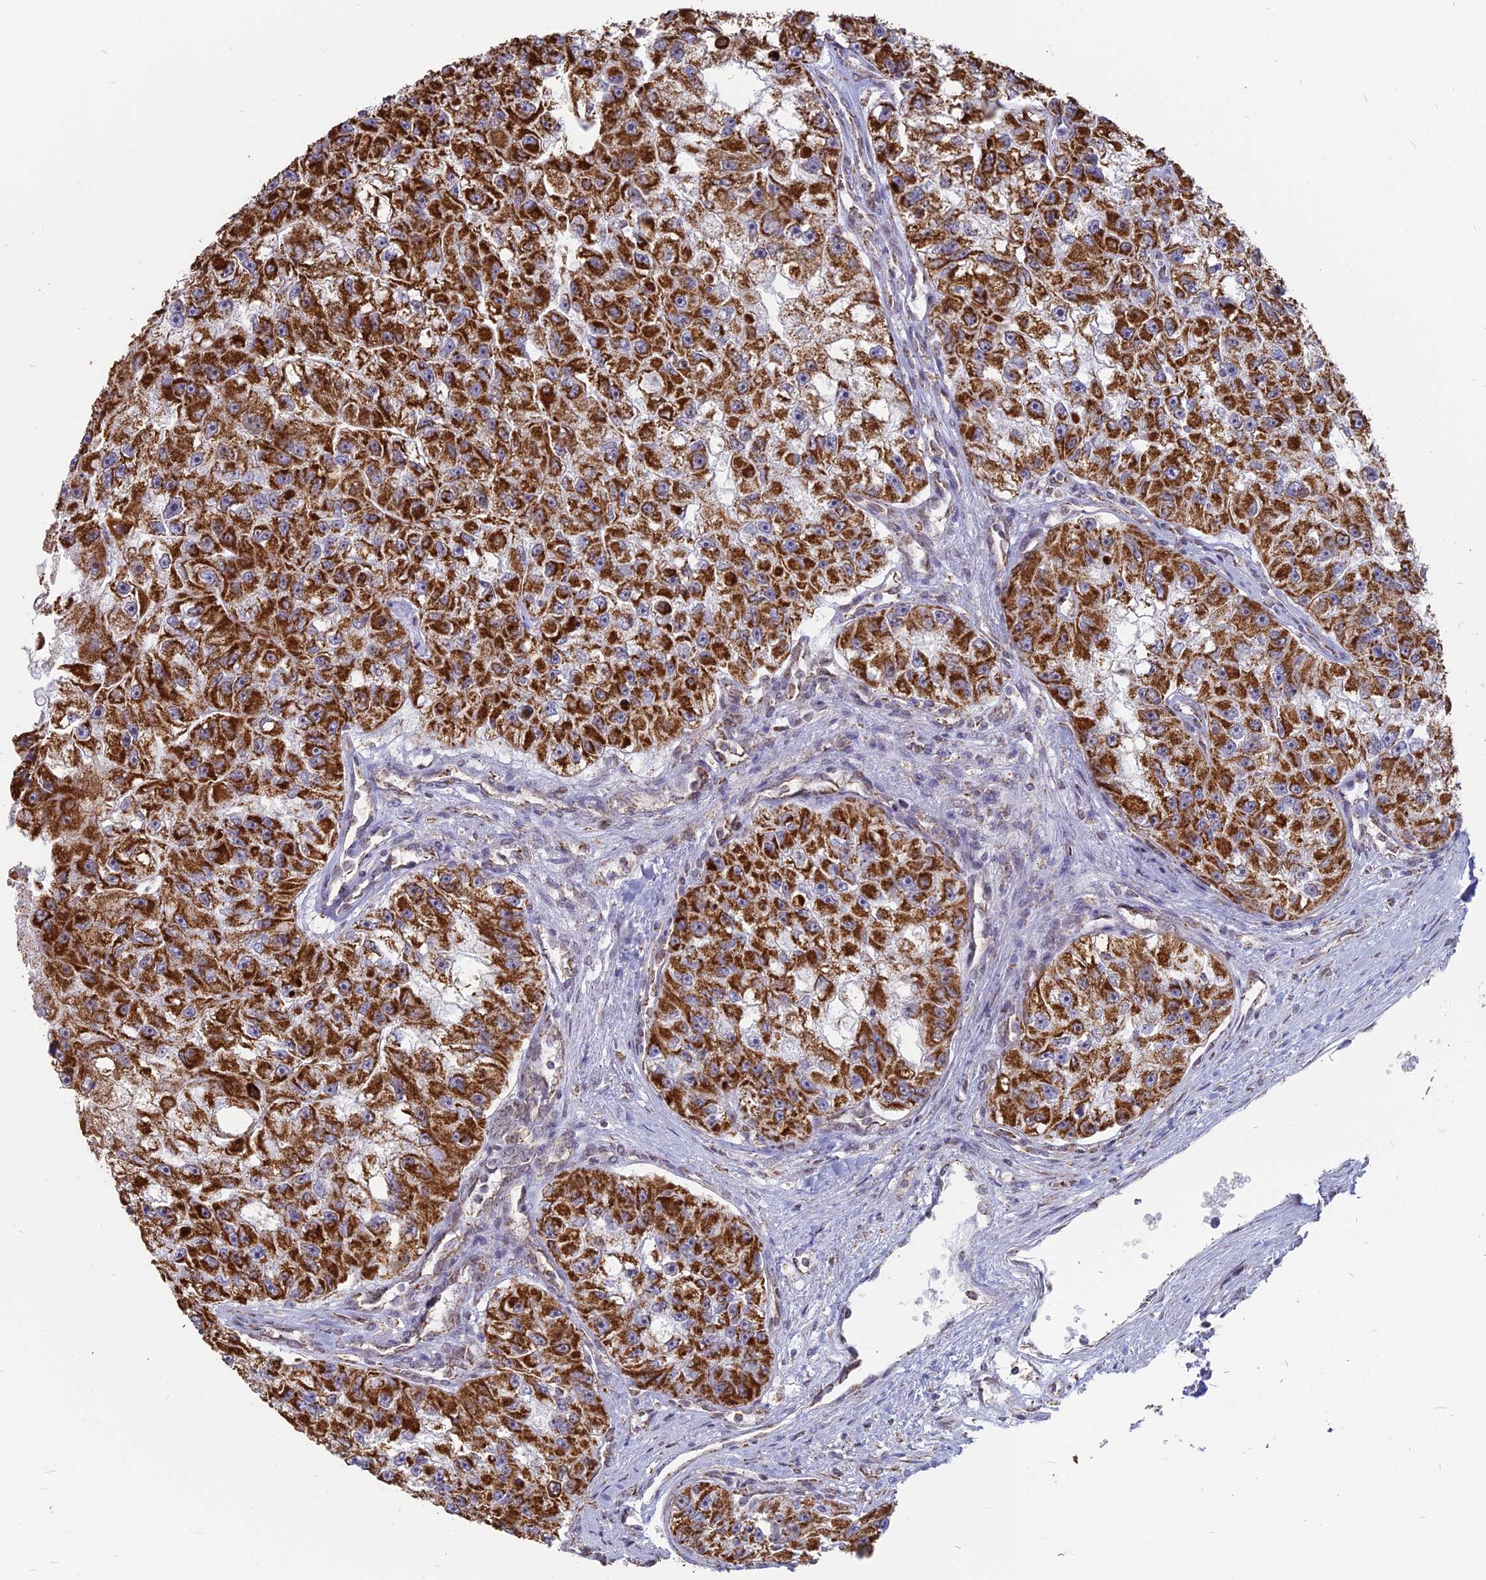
{"staining": {"intensity": "strong", "quantity": ">75%", "location": "cytoplasmic/membranous"}, "tissue": "renal cancer", "cell_type": "Tumor cells", "image_type": "cancer", "snomed": [{"axis": "morphology", "description": "Adenocarcinoma, NOS"}, {"axis": "topography", "description": "Kidney"}], "caption": "A micrograph of human renal cancer stained for a protein shows strong cytoplasmic/membranous brown staining in tumor cells. (DAB IHC, brown staining for protein, blue staining for nuclei).", "gene": "ARHGAP40", "patient": {"sex": "male", "age": 63}}